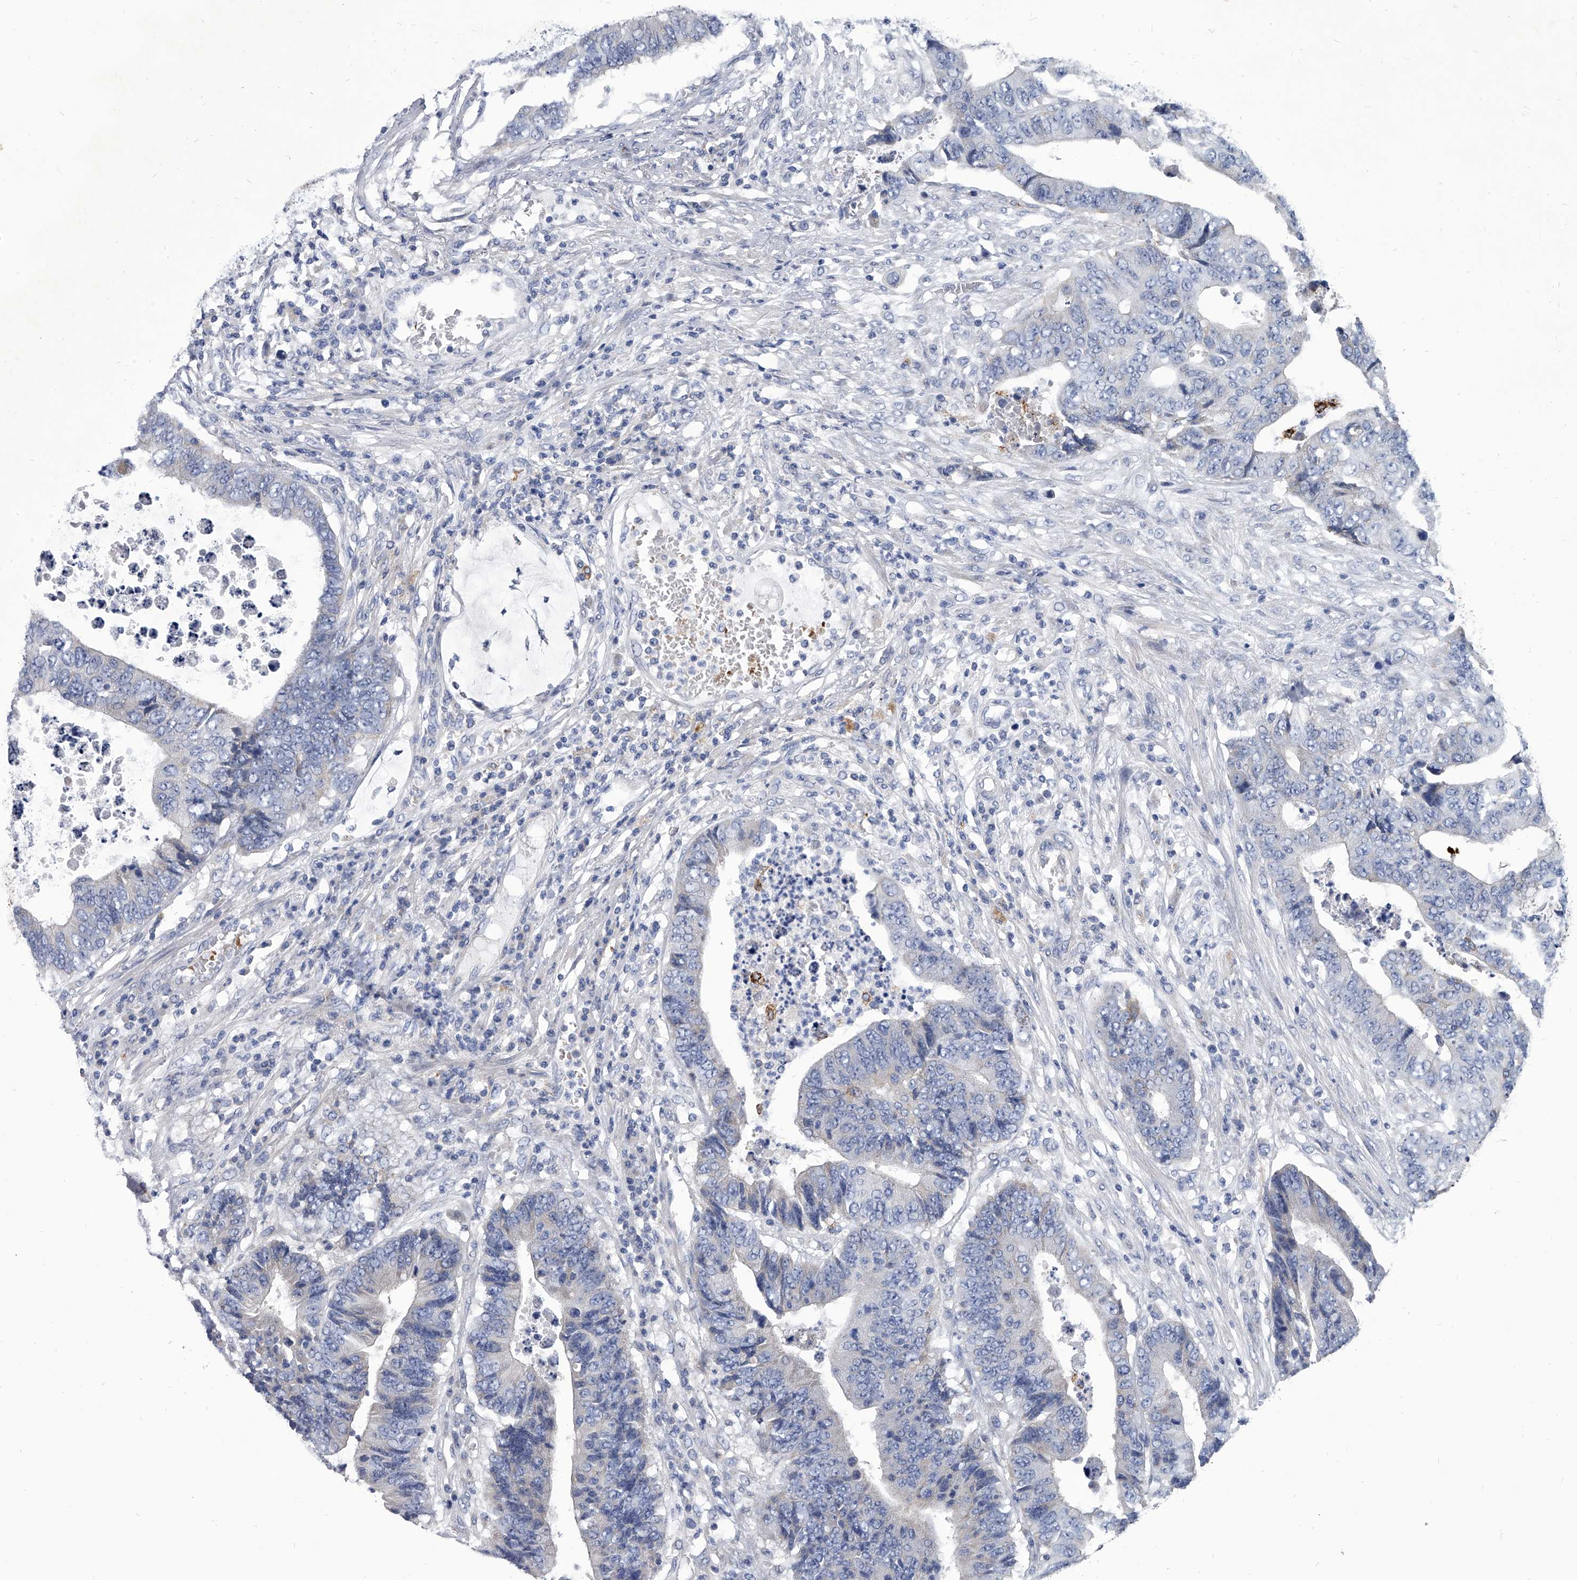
{"staining": {"intensity": "negative", "quantity": "none", "location": "none"}, "tissue": "colorectal cancer", "cell_type": "Tumor cells", "image_type": "cancer", "snomed": [{"axis": "morphology", "description": "Adenocarcinoma, NOS"}, {"axis": "topography", "description": "Rectum"}], "caption": "This micrograph is of colorectal cancer stained with immunohistochemistry (IHC) to label a protein in brown with the nuclei are counter-stained blue. There is no staining in tumor cells.", "gene": "SPP1", "patient": {"sex": "male", "age": 84}}